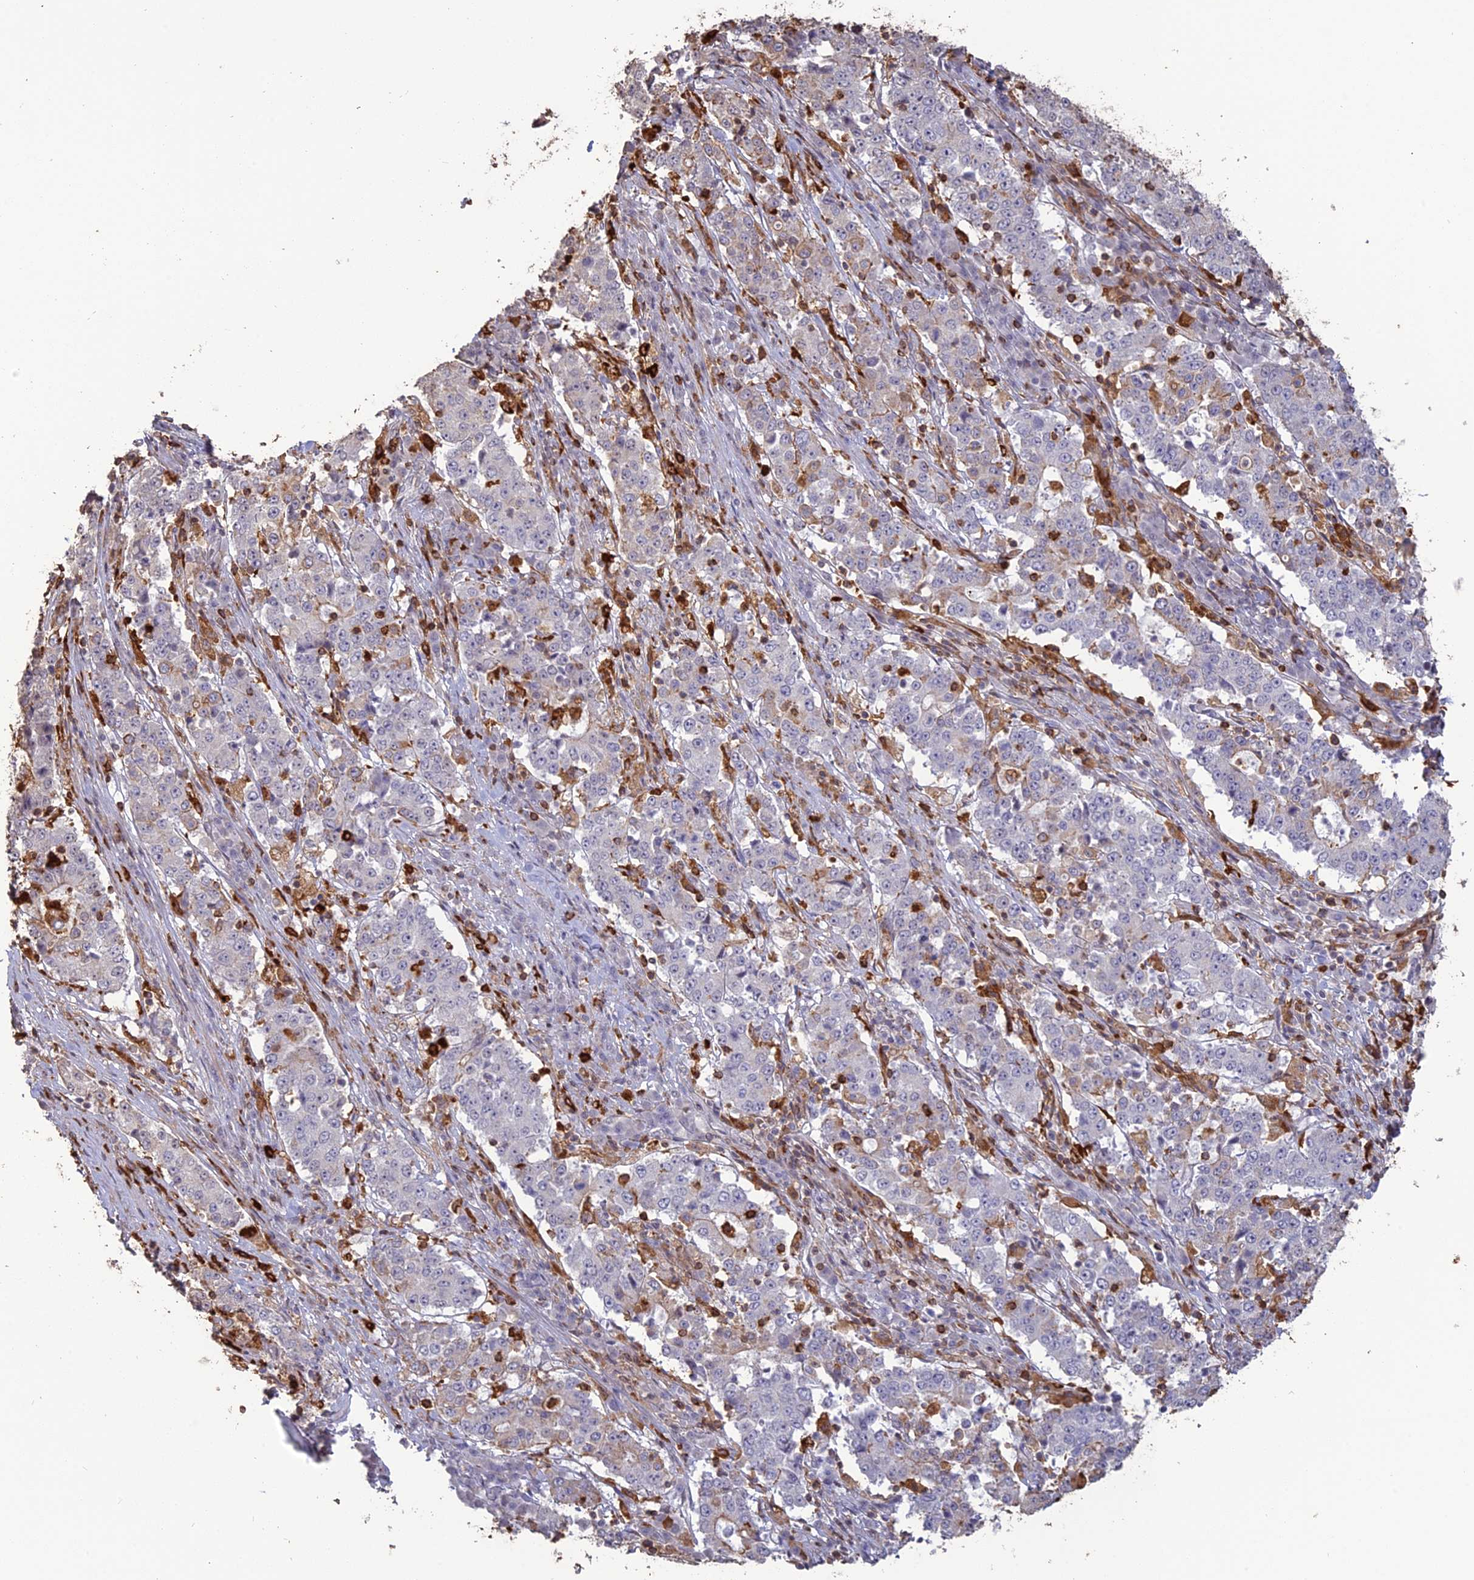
{"staining": {"intensity": "negative", "quantity": "none", "location": "none"}, "tissue": "stomach cancer", "cell_type": "Tumor cells", "image_type": "cancer", "snomed": [{"axis": "morphology", "description": "Adenocarcinoma, NOS"}, {"axis": "topography", "description": "Stomach"}], "caption": "Immunohistochemistry photomicrograph of stomach cancer stained for a protein (brown), which shows no positivity in tumor cells. The staining was performed using DAB (3,3'-diaminobenzidine) to visualize the protein expression in brown, while the nuclei were stained in blue with hematoxylin (Magnification: 20x).", "gene": "APOBR", "patient": {"sex": "male", "age": 59}}